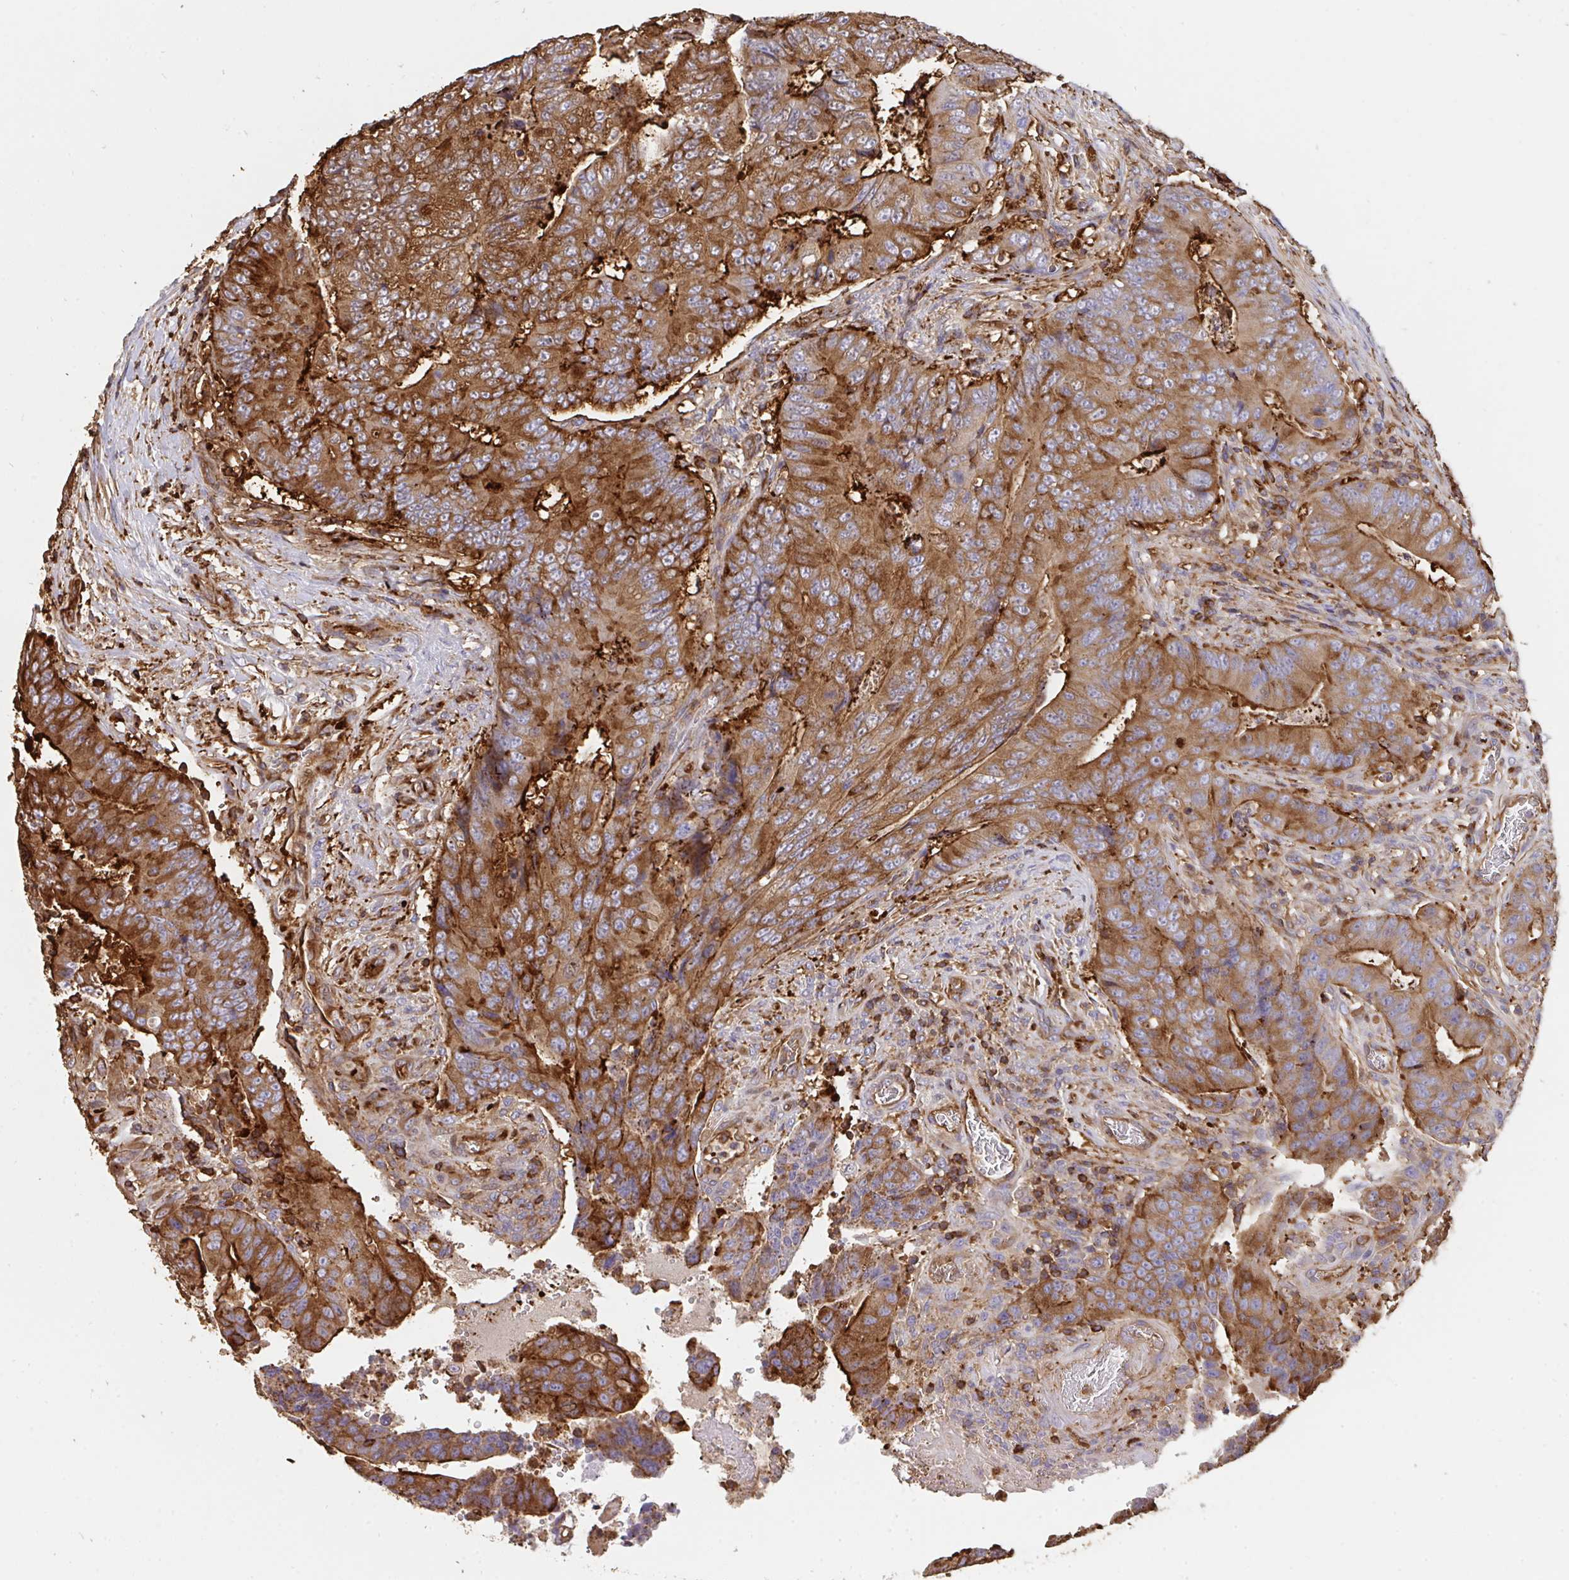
{"staining": {"intensity": "strong", "quantity": "25%-75%", "location": "cytoplasmic/membranous"}, "tissue": "colorectal cancer", "cell_type": "Tumor cells", "image_type": "cancer", "snomed": [{"axis": "morphology", "description": "Adenocarcinoma, NOS"}, {"axis": "topography", "description": "Colon"}], "caption": "IHC of human adenocarcinoma (colorectal) displays high levels of strong cytoplasmic/membranous expression in about 25%-75% of tumor cells.", "gene": "CFL1", "patient": {"sex": "female", "age": 48}}